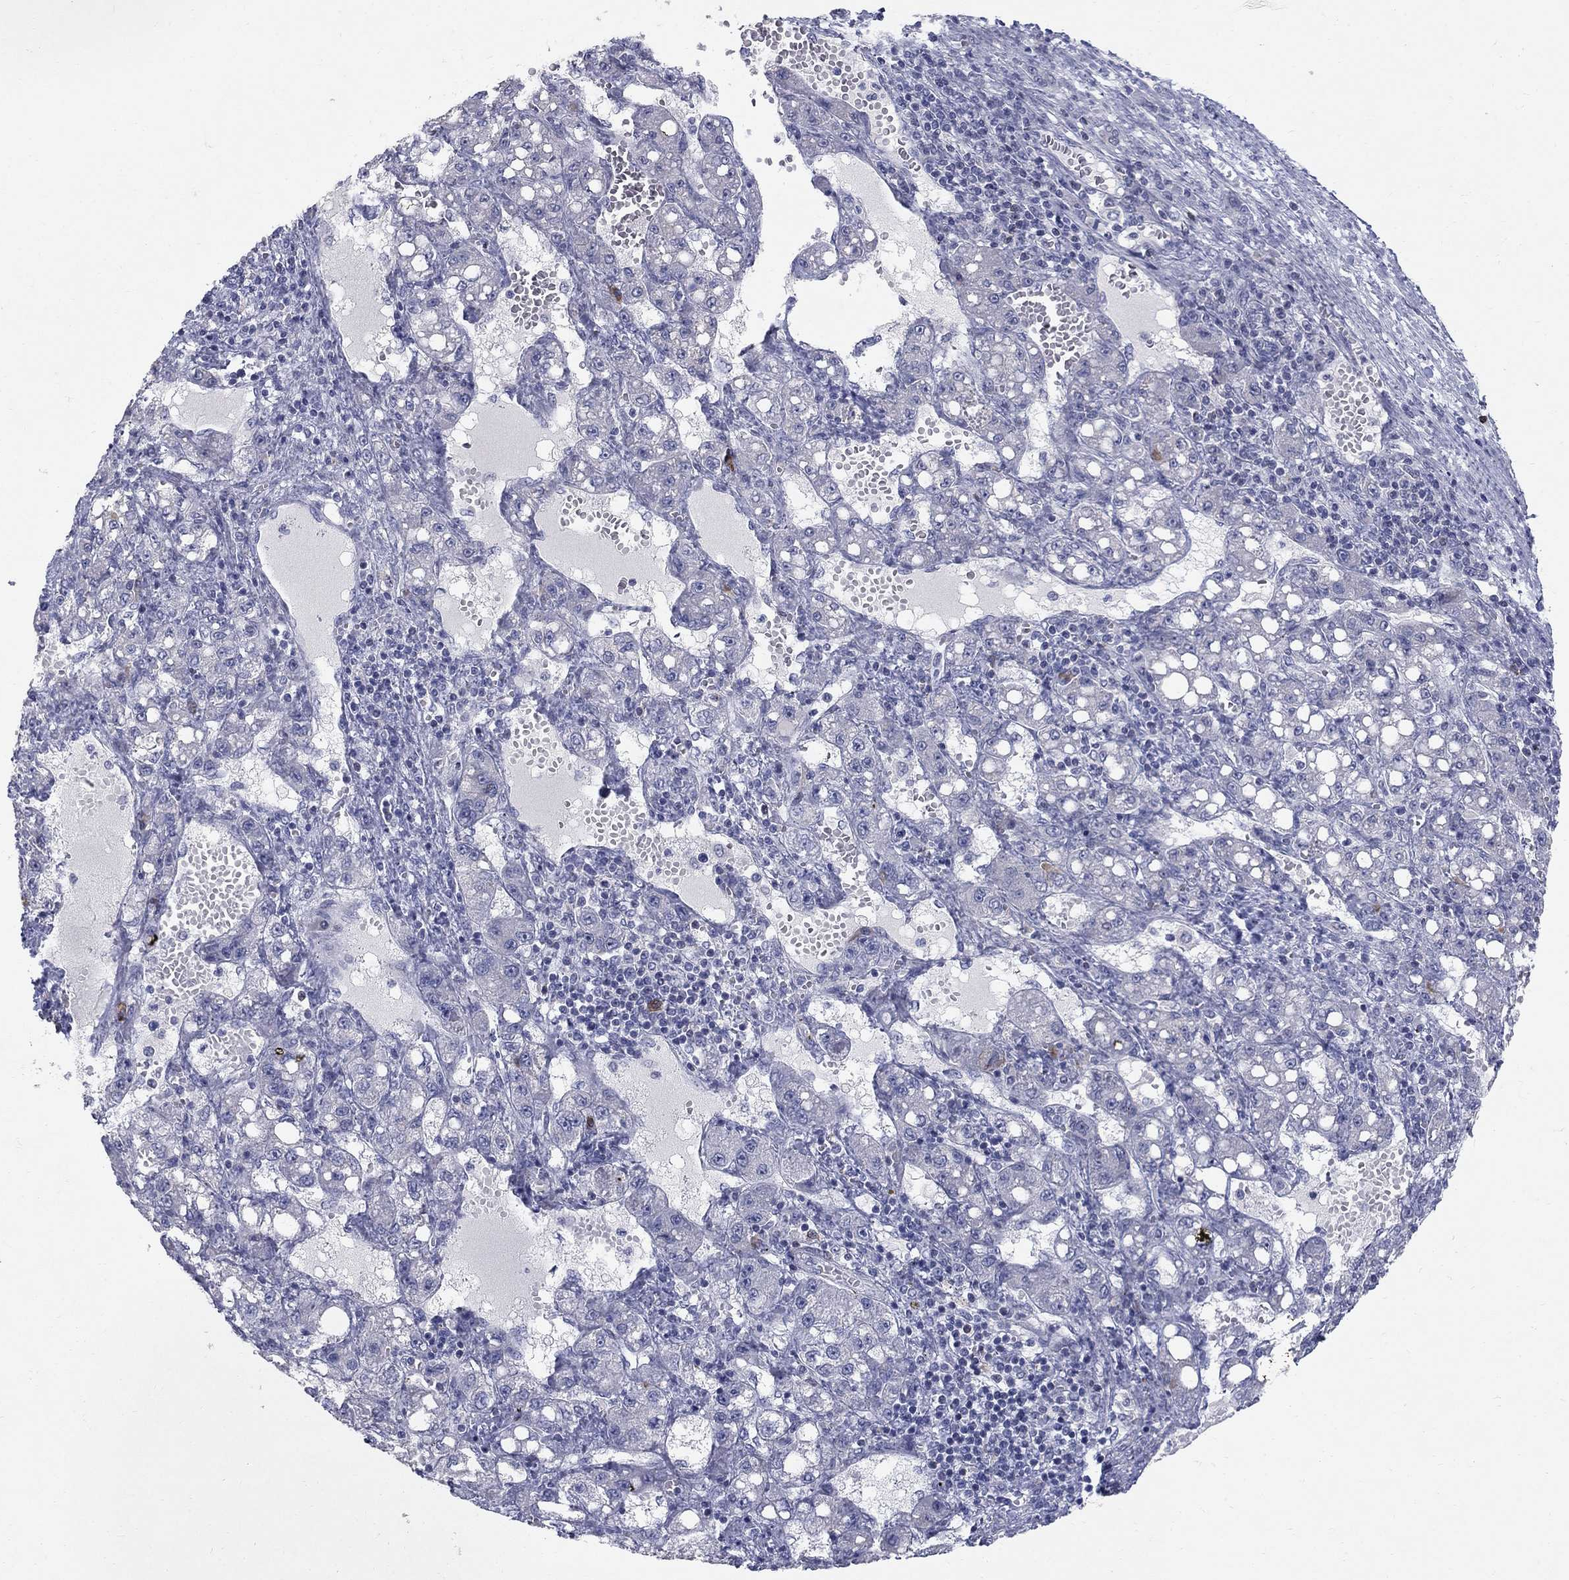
{"staining": {"intensity": "negative", "quantity": "none", "location": "none"}, "tissue": "liver cancer", "cell_type": "Tumor cells", "image_type": "cancer", "snomed": [{"axis": "morphology", "description": "Carcinoma, Hepatocellular, NOS"}, {"axis": "topography", "description": "Liver"}], "caption": "IHC photomicrograph of neoplastic tissue: liver cancer (hepatocellular carcinoma) stained with DAB shows no significant protein positivity in tumor cells.", "gene": "NTRK2", "patient": {"sex": "female", "age": 65}}